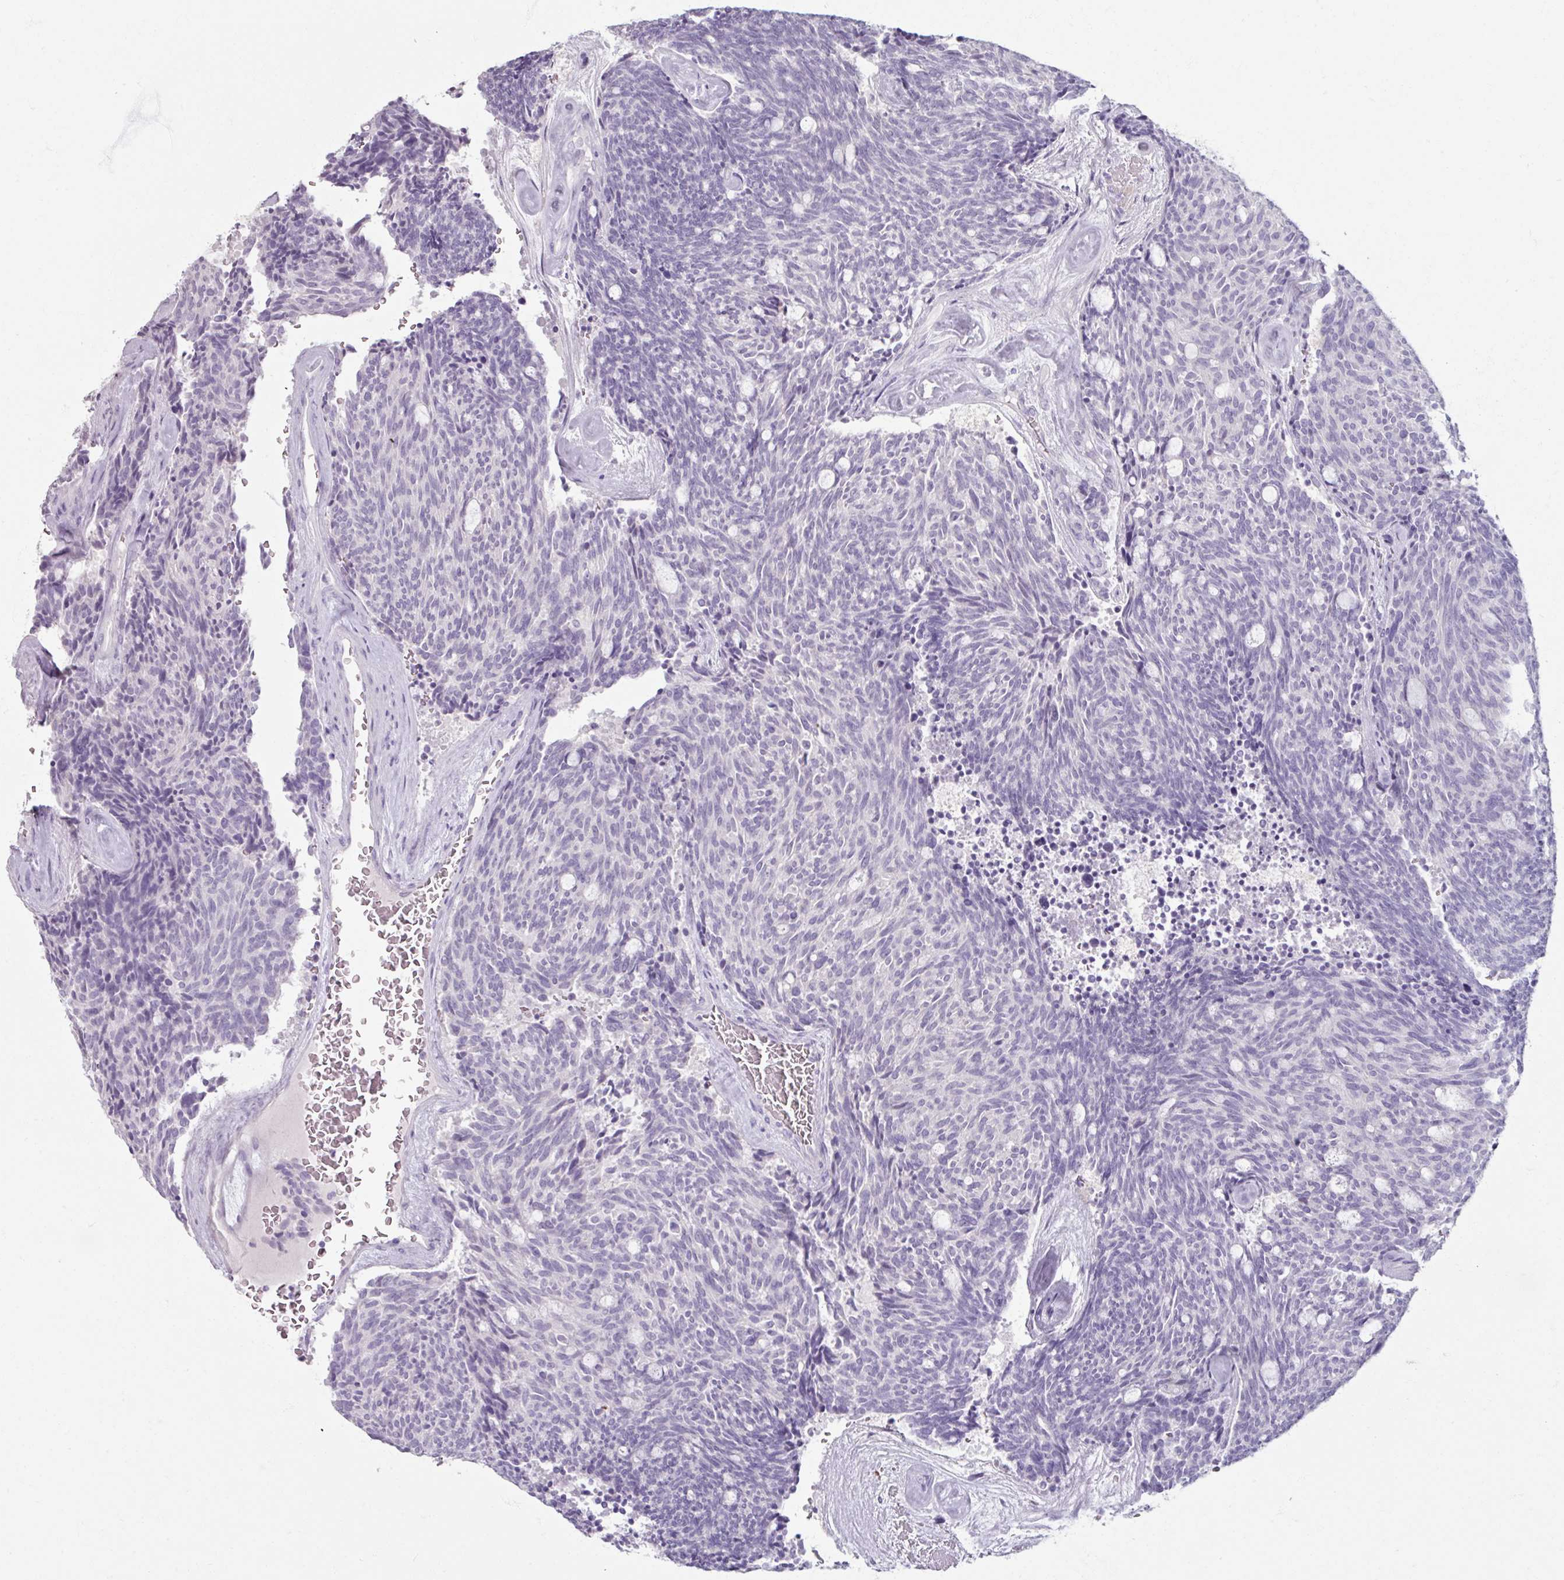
{"staining": {"intensity": "negative", "quantity": "none", "location": "none"}, "tissue": "carcinoid", "cell_type": "Tumor cells", "image_type": "cancer", "snomed": [{"axis": "morphology", "description": "Carcinoid, malignant, NOS"}, {"axis": "topography", "description": "Pancreas"}], "caption": "Tumor cells are negative for protein expression in human carcinoid.", "gene": "SLC27A5", "patient": {"sex": "female", "age": 54}}